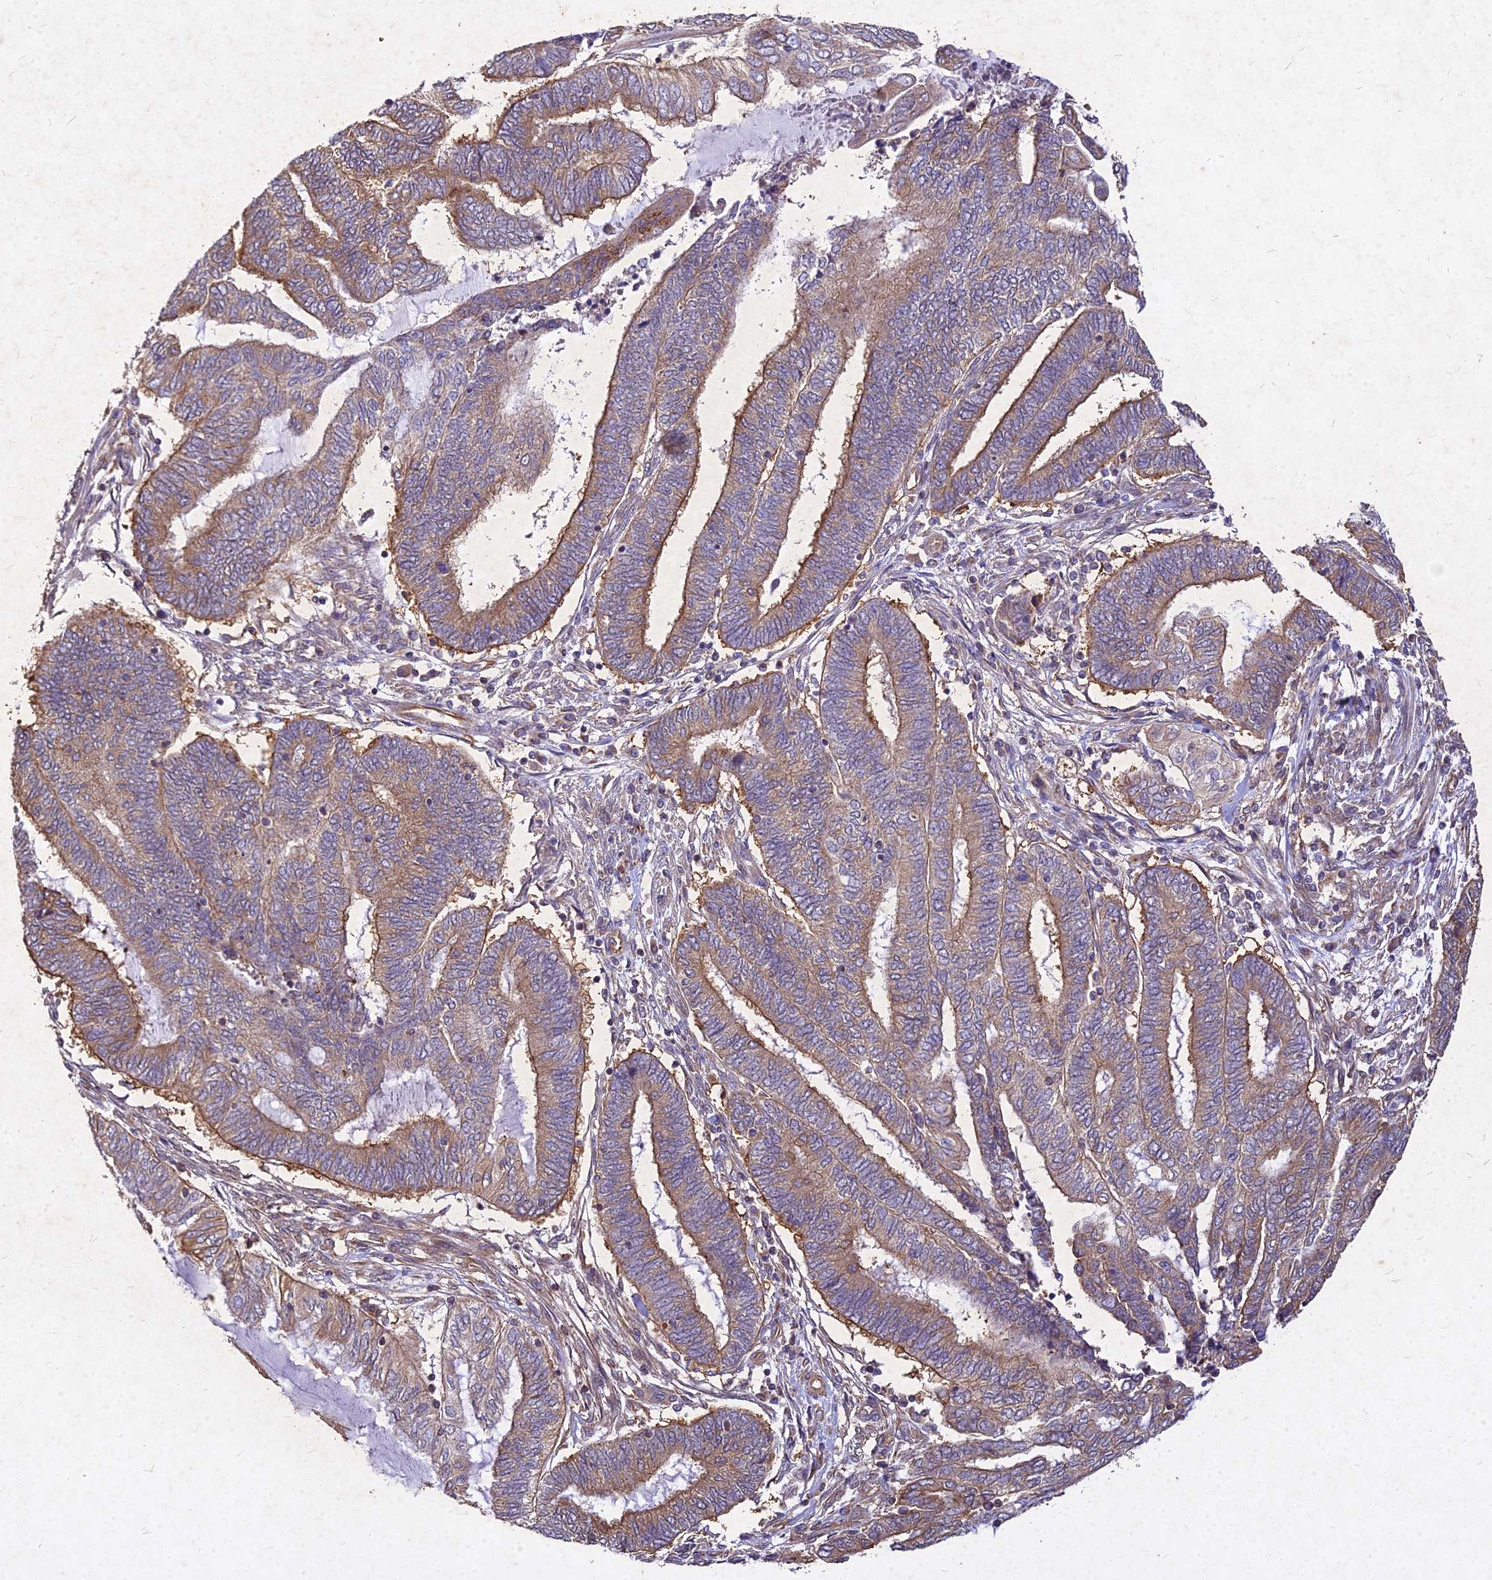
{"staining": {"intensity": "moderate", "quantity": ">75%", "location": "cytoplasmic/membranous"}, "tissue": "endometrial cancer", "cell_type": "Tumor cells", "image_type": "cancer", "snomed": [{"axis": "morphology", "description": "Adenocarcinoma, NOS"}, {"axis": "topography", "description": "Uterus"}, {"axis": "topography", "description": "Endometrium"}], "caption": "Immunohistochemical staining of human endometrial cancer exhibits moderate cytoplasmic/membranous protein staining in approximately >75% of tumor cells.", "gene": "SKA1", "patient": {"sex": "female", "age": 70}}